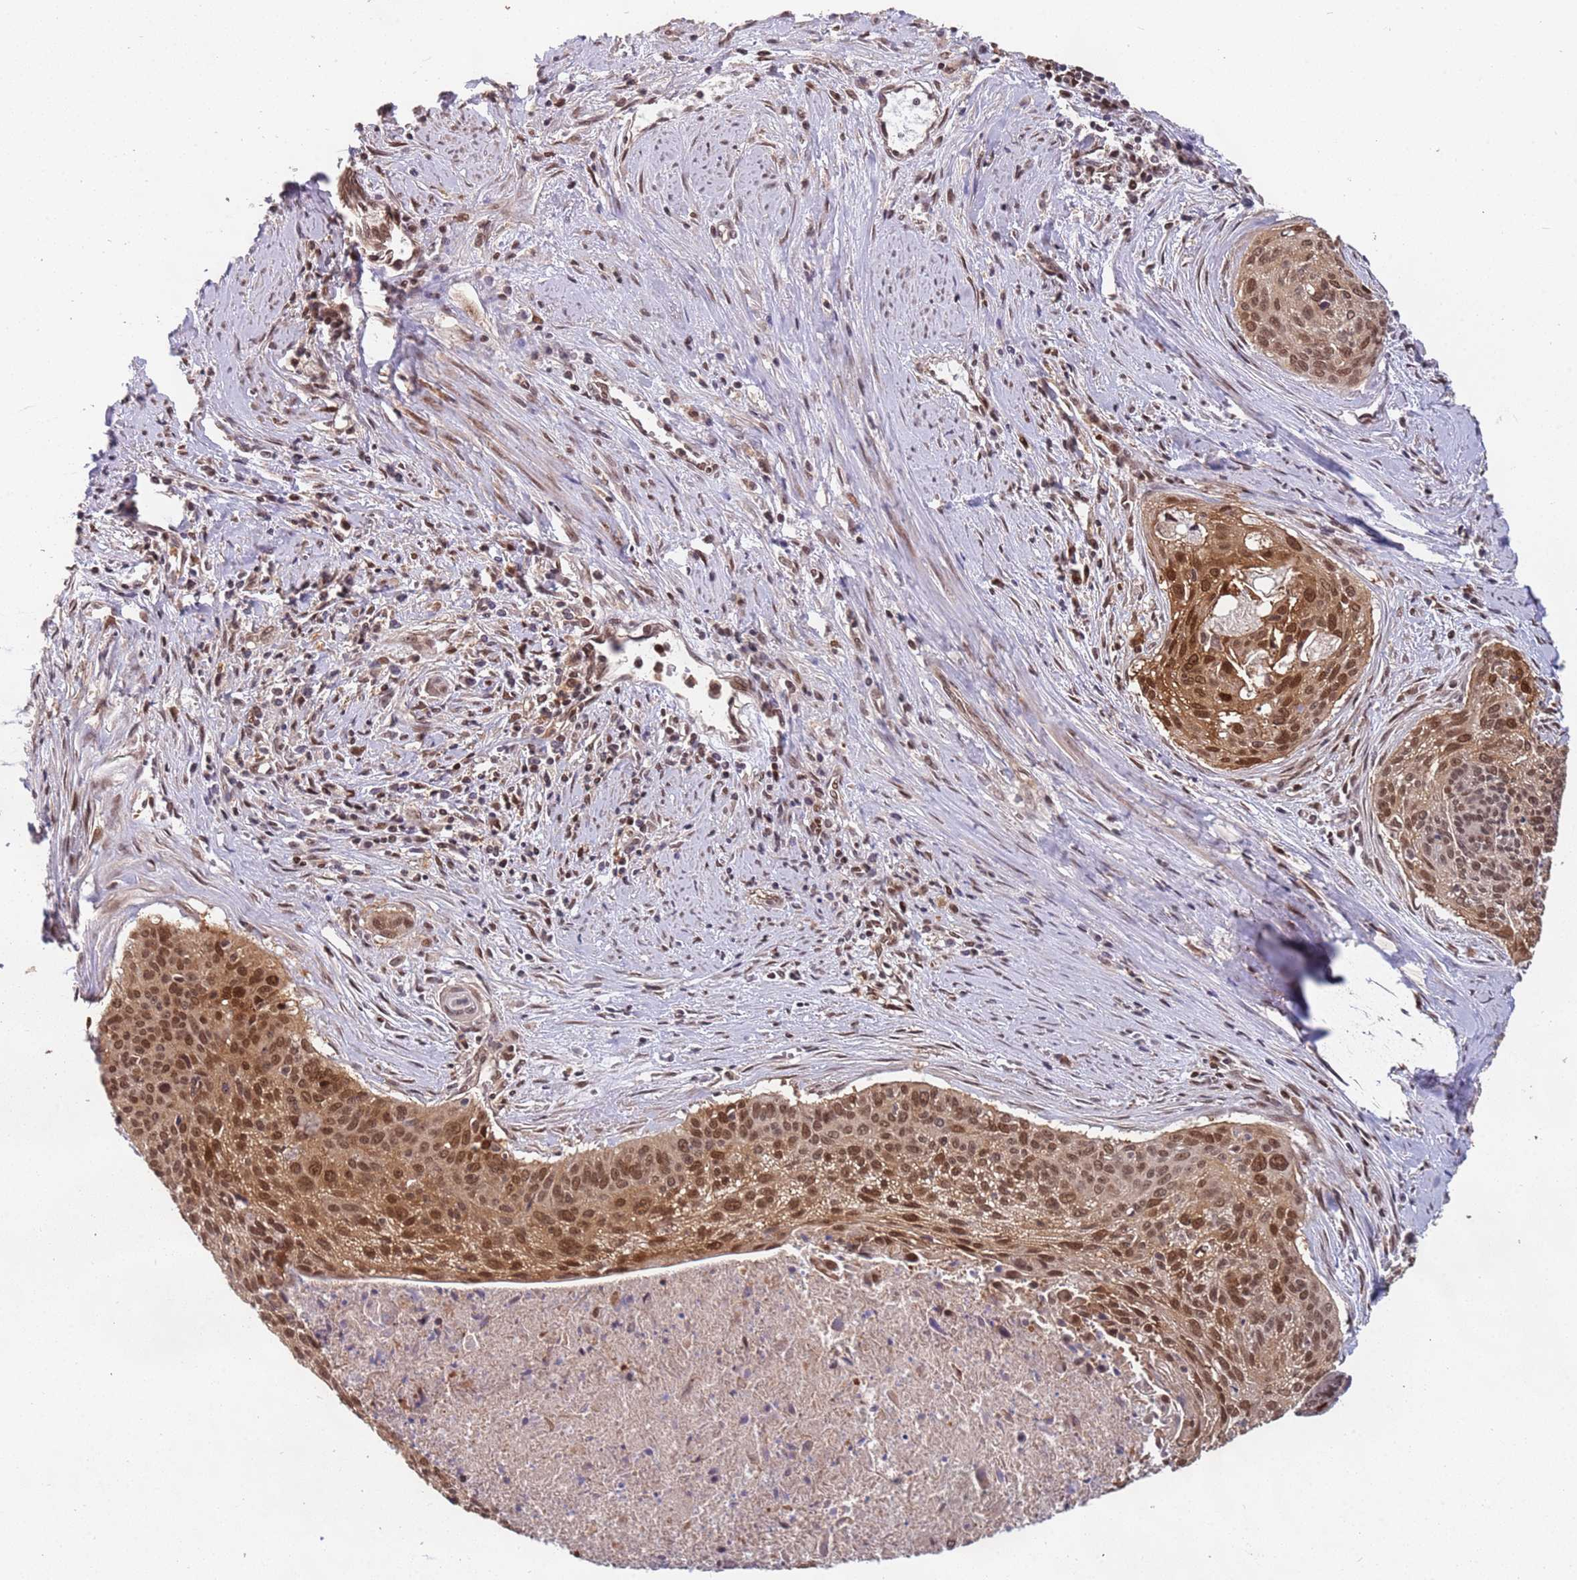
{"staining": {"intensity": "moderate", "quantity": ">75%", "location": "cytoplasmic/membranous,nuclear"}, "tissue": "cervical cancer", "cell_type": "Tumor cells", "image_type": "cancer", "snomed": [{"axis": "morphology", "description": "Squamous cell carcinoma, NOS"}, {"axis": "topography", "description": "Cervix"}], "caption": "Immunohistochemical staining of cervical squamous cell carcinoma exhibits medium levels of moderate cytoplasmic/membranous and nuclear protein expression in about >75% of tumor cells.", "gene": "GBP2", "patient": {"sex": "female", "age": 55}}